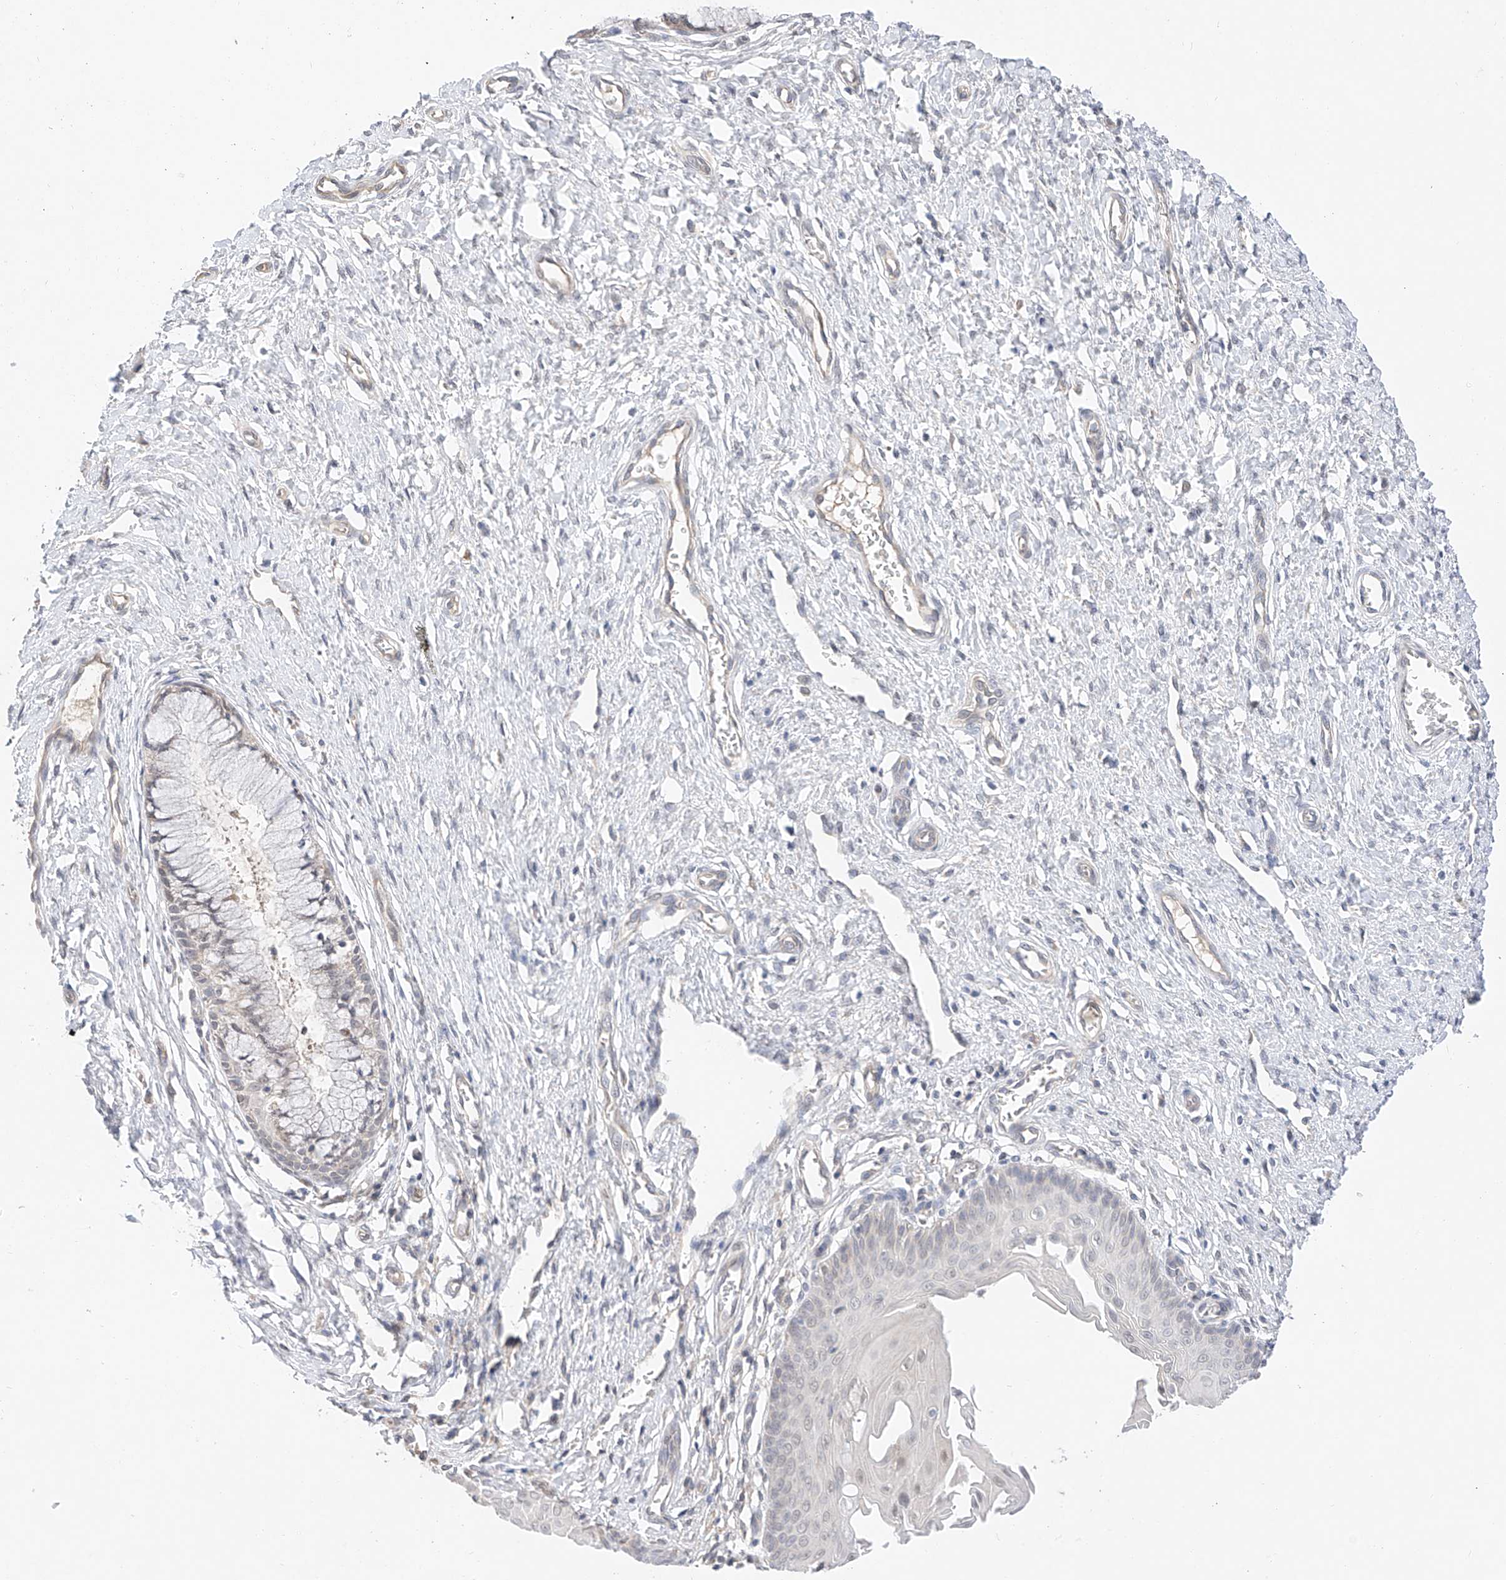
{"staining": {"intensity": "negative", "quantity": "none", "location": "none"}, "tissue": "cervix", "cell_type": "Glandular cells", "image_type": "normal", "snomed": [{"axis": "morphology", "description": "Normal tissue, NOS"}, {"axis": "topography", "description": "Cervix"}], "caption": "The micrograph displays no staining of glandular cells in normal cervix. Brightfield microscopy of IHC stained with DAB (3,3'-diaminobenzidine) (brown) and hematoxylin (blue), captured at high magnification.", "gene": "IL22RA2", "patient": {"sex": "female", "age": 55}}